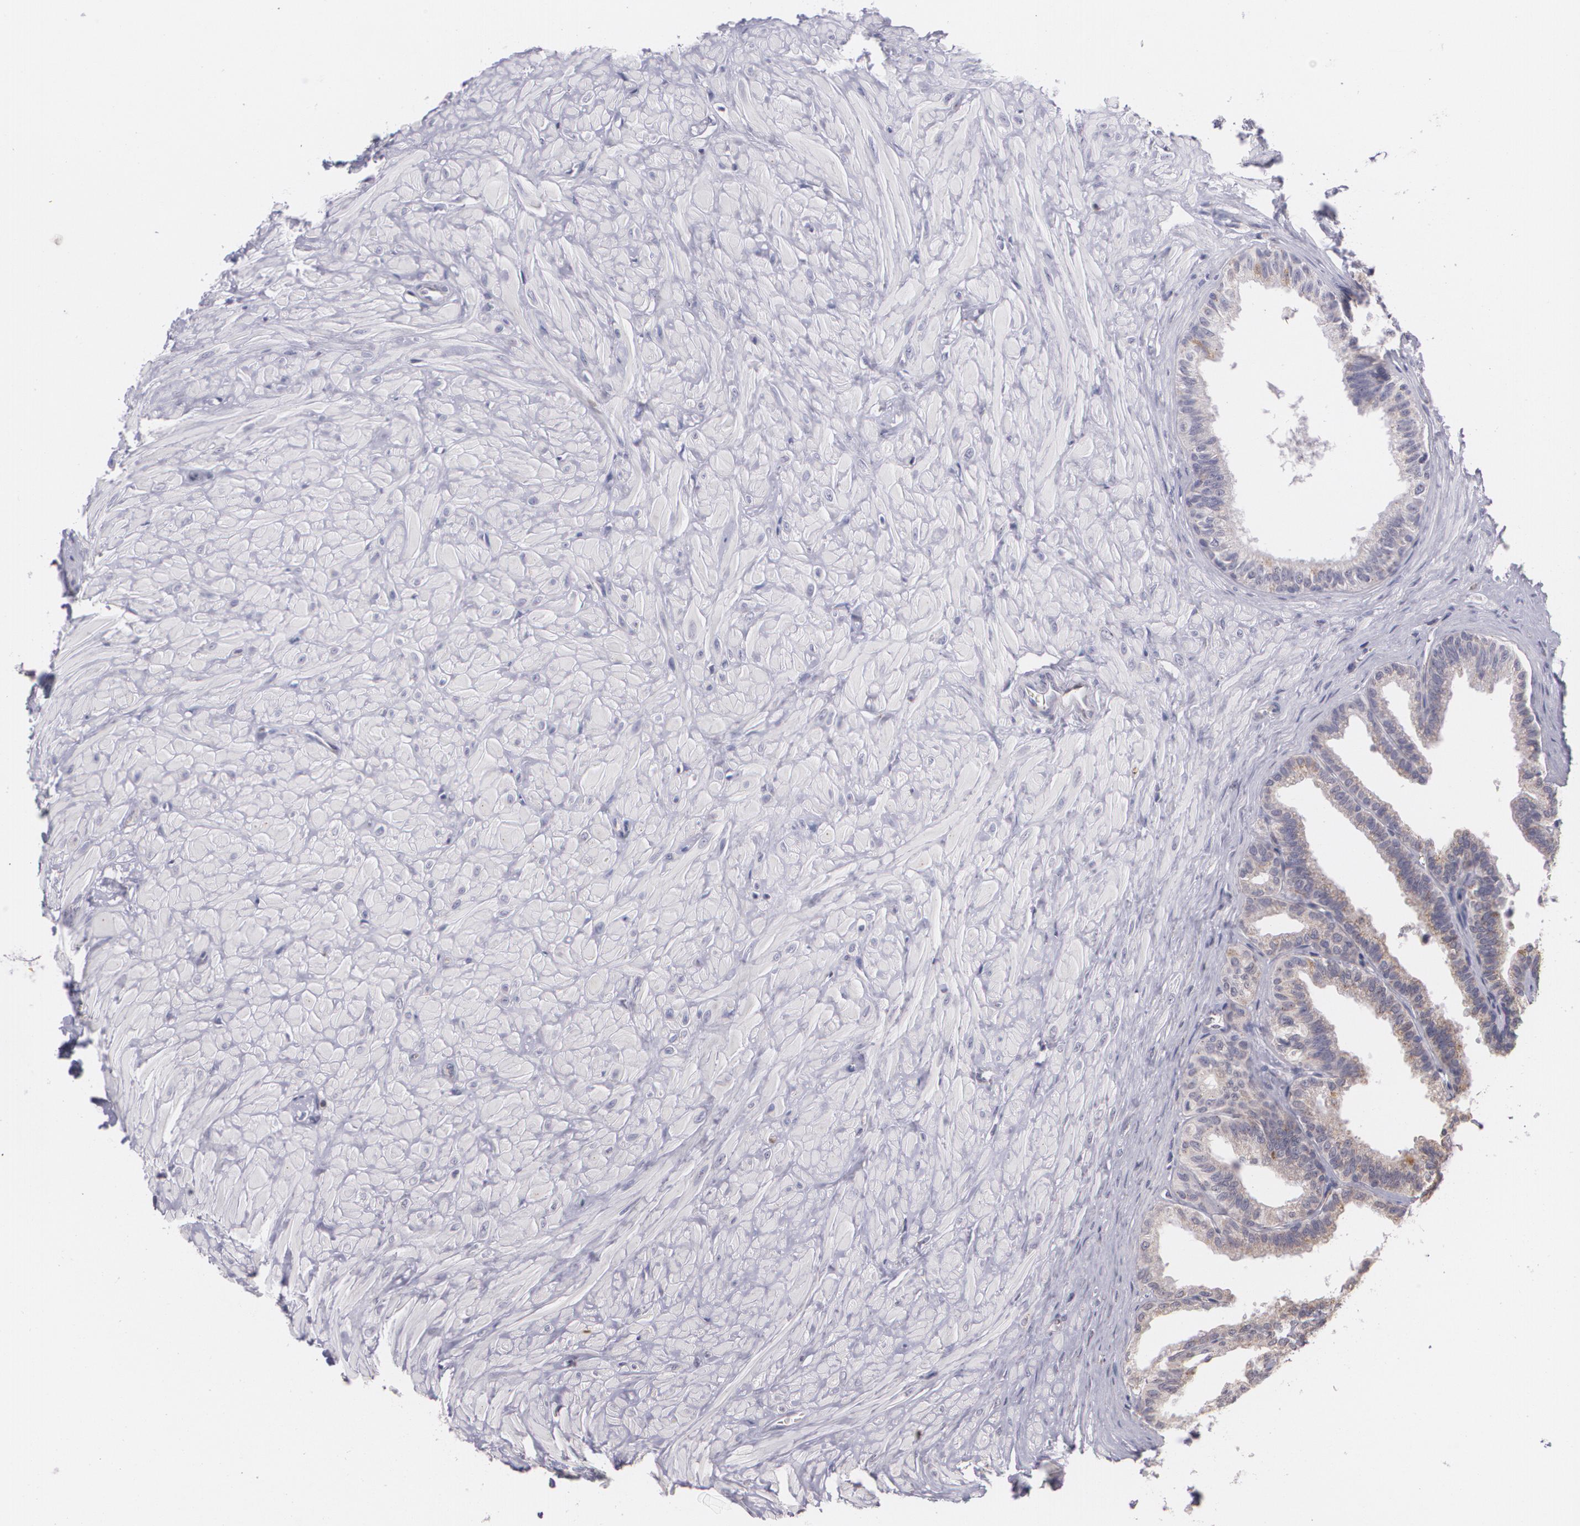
{"staining": {"intensity": "weak", "quantity": ">75%", "location": "cytoplasmic/membranous"}, "tissue": "seminal vesicle", "cell_type": "Glandular cells", "image_type": "normal", "snomed": [{"axis": "morphology", "description": "Normal tissue, NOS"}, {"axis": "topography", "description": "Seminal veicle"}], "caption": "Immunohistochemical staining of benign seminal vesicle shows weak cytoplasmic/membranous protein positivity in approximately >75% of glandular cells. (Brightfield microscopy of DAB IHC at high magnification).", "gene": "CILK1", "patient": {"sex": "male", "age": 26}}